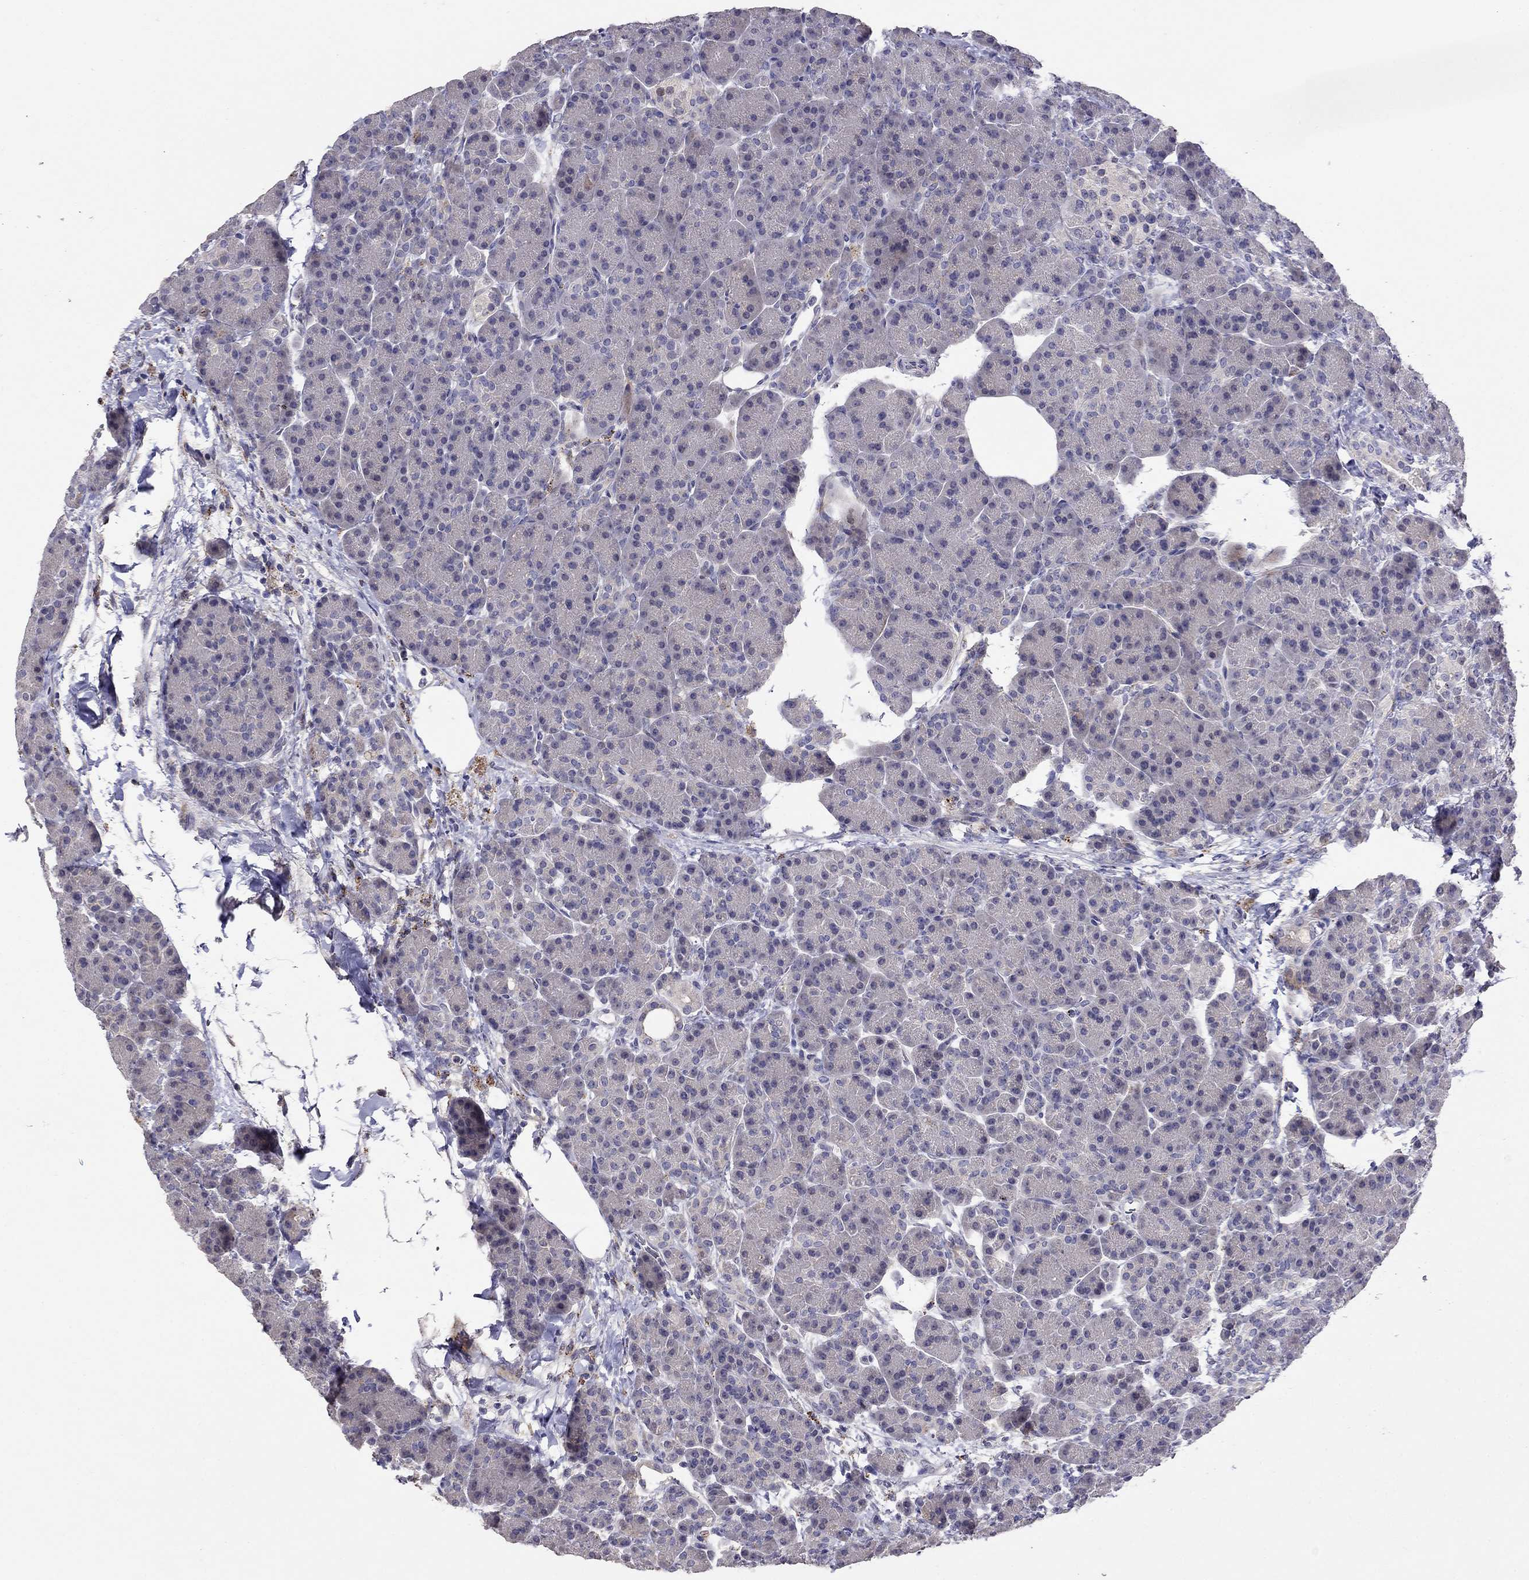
{"staining": {"intensity": "negative", "quantity": "none", "location": "none"}, "tissue": "pancreas", "cell_type": "Exocrine glandular cells", "image_type": "normal", "snomed": [{"axis": "morphology", "description": "Normal tissue, NOS"}, {"axis": "topography", "description": "Pancreas"}], "caption": "This is an immunohistochemistry (IHC) photomicrograph of normal pancreas. There is no staining in exocrine glandular cells.", "gene": "MAGEB4", "patient": {"sex": "female", "age": 63}}